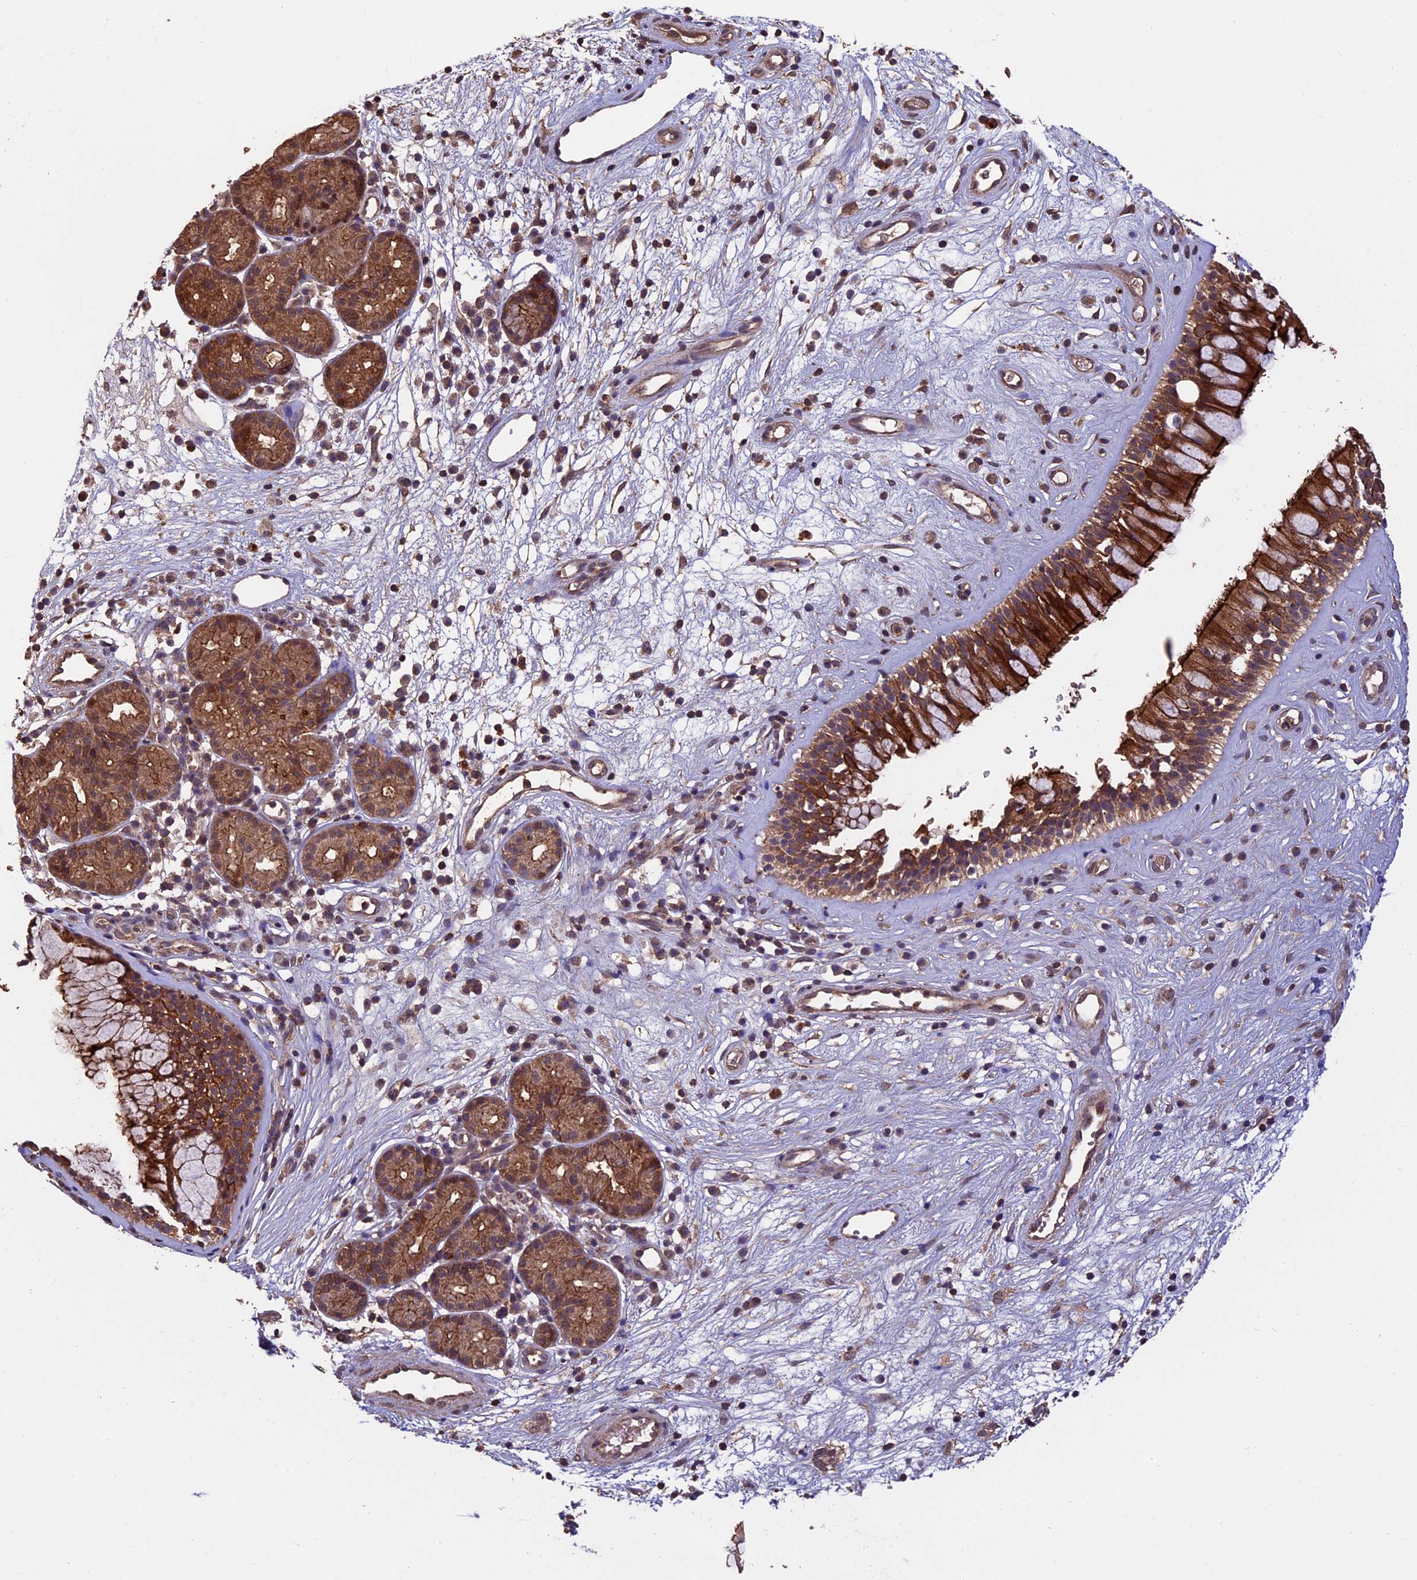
{"staining": {"intensity": "moderate", "quantity": ">75%", "location": "cytoplasmic/membranous"}, "tissue": "nasopharynx", "cell_type": "Respiratory epithelial cells", "image_type": "normal", "snomed": [{"axis": "morphology", "description": "Normal tissue, NOS"}, {"axis": "topography", "description": "Nasopharynx"}], "caption": "Brown immunohistochemical staining in normal human nasopharynx shows moderate cytoplasmic/membranous staining in approximately >75% of respiratory epithelial cells. (DAB (3,3'-diaminobenzidine) IHC with brightfield microscopy, high magnification).", "gene": "PKD2L2", "patient": {"sex": "male", "age": 32}}